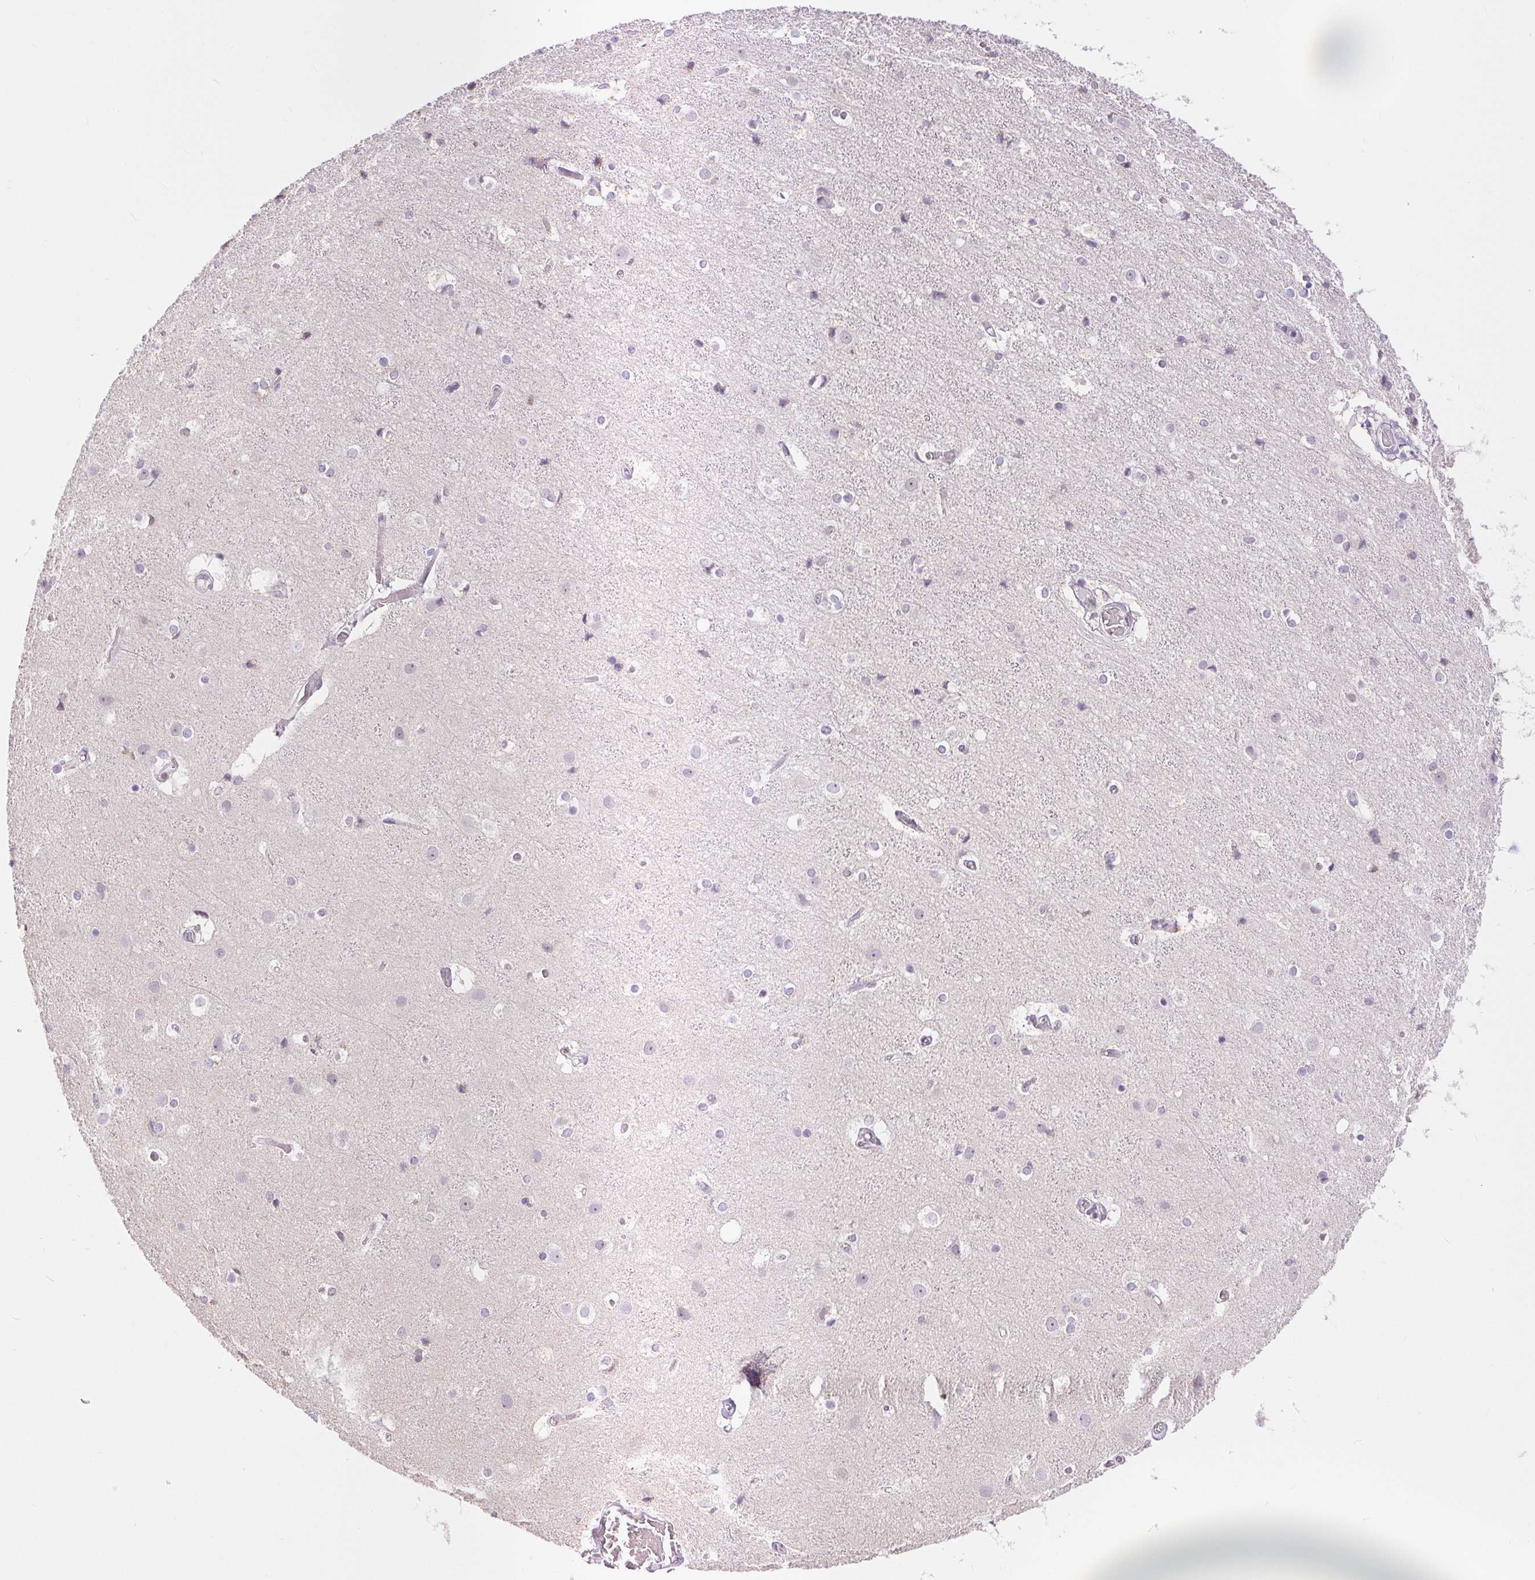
{"staining": {"intensity": "negative", "quantity": "none", "location": "none"}, "tissue": "cerebral cortex", "cell_type": "Endothelial cells", "image_type": "normal", "snomed": [{"axis": "morphology", "description": "Normal tissue, NOS"}, {"axis": "topography", "description": "Cerebral cortex"}], "caption": "Protein analysis of benign cerebral cortex shows no significant staining in endothelial cells.", "gene": "POU2F2", "patient": {"sex": "female", "age": 52}}